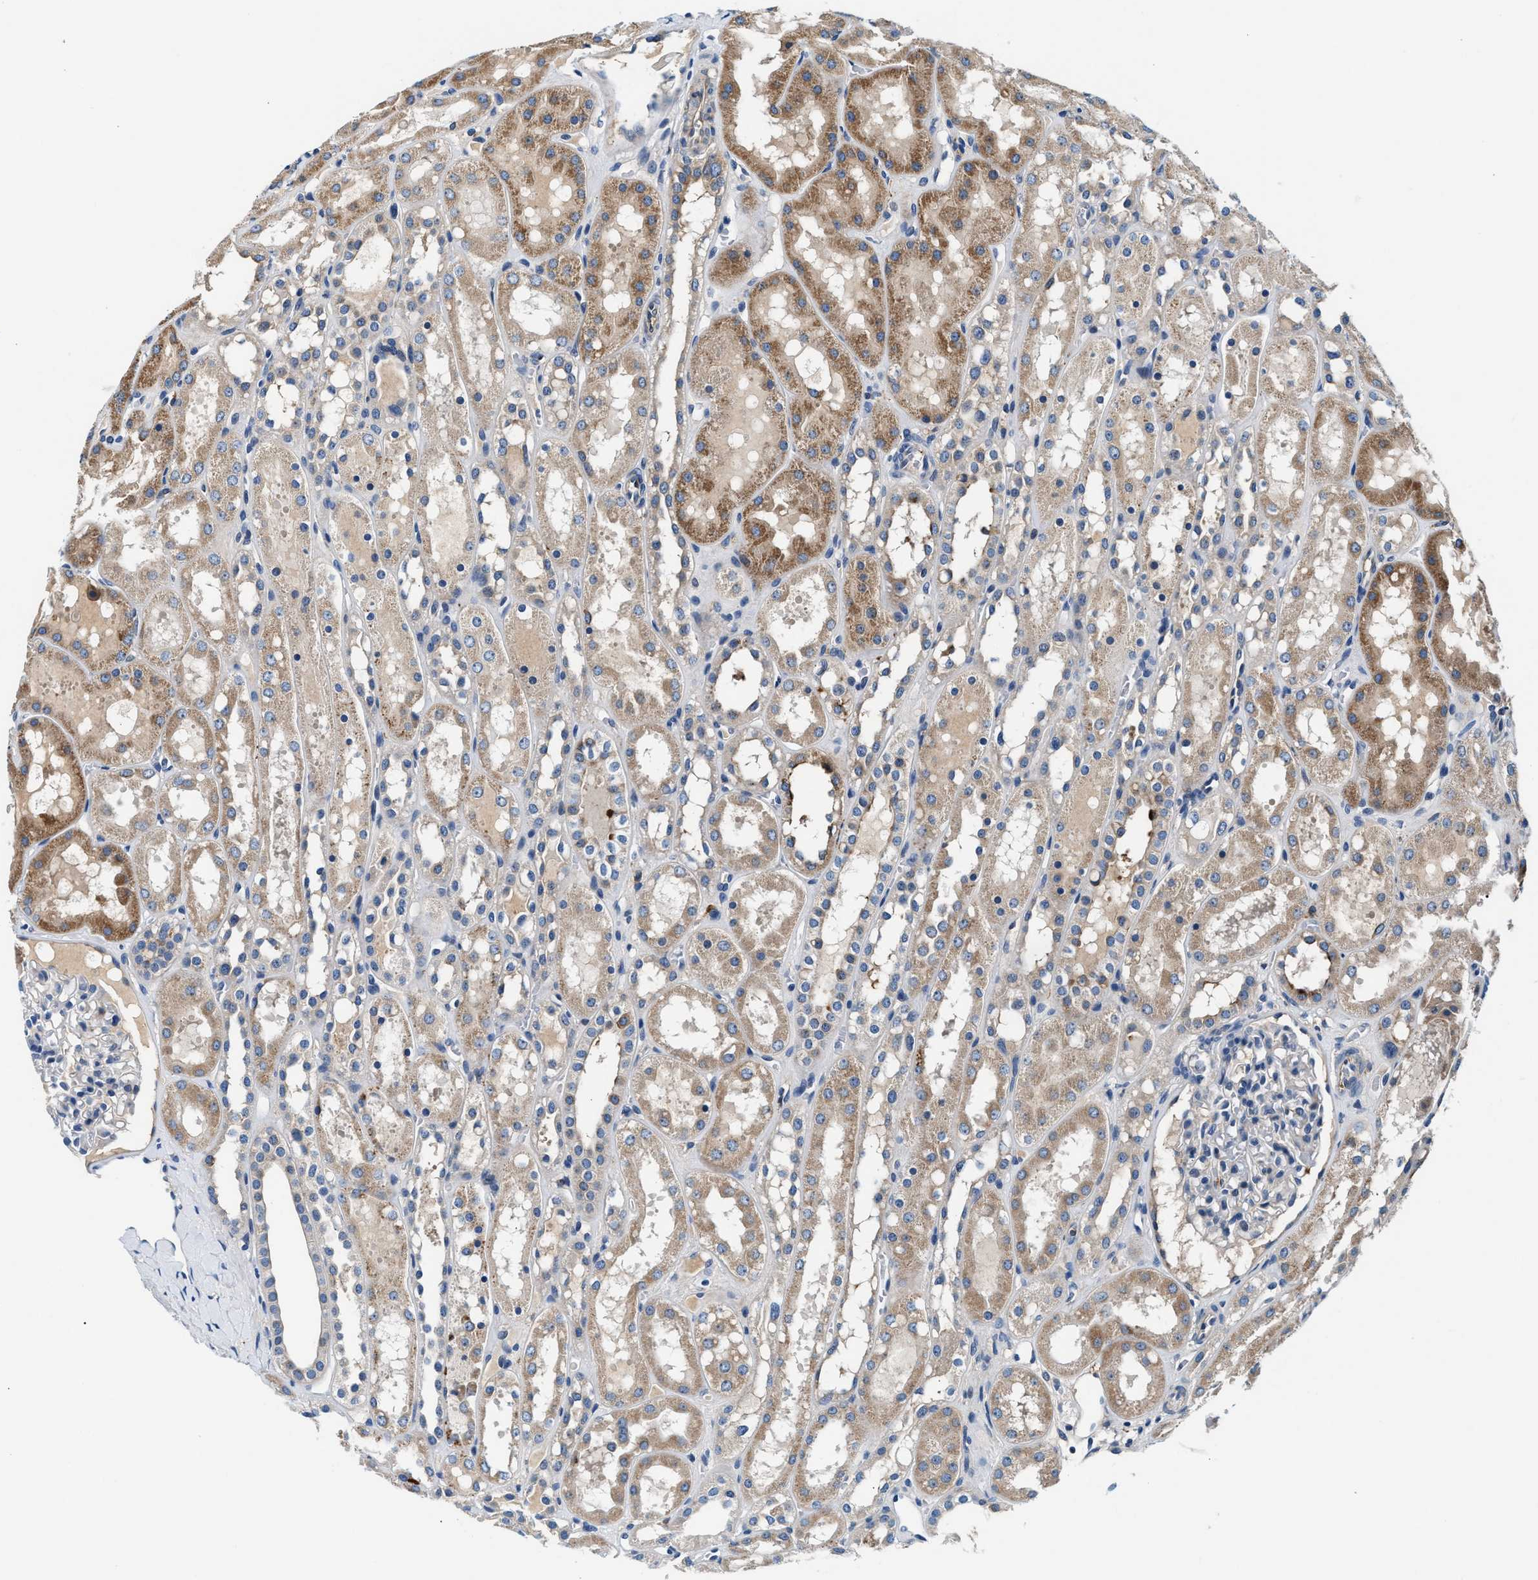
{"staining": {"intensity": "negative", "quantity": "none", "location": "none"}, "tissue": "kidney", "cell_type": "Cells in glomeruli", "image_type": "normal", "snomed": [{"axis": "morphology", "description": "Normal tissue, NOS"}, {"axis": "topography", "description": "Kidney"}, {"axis": "topography", "description": "Urinary bladder"}], "caption": "Cells in glomeruli show no significant expression in benign kidney. (Stains: DAB immunohistochemistry with hematoxylin counter stain, Microscopy: brightfield microscopy at high magnification).", "gene": "SLFN11", "patient": {"sex": "male", "age": 16}}